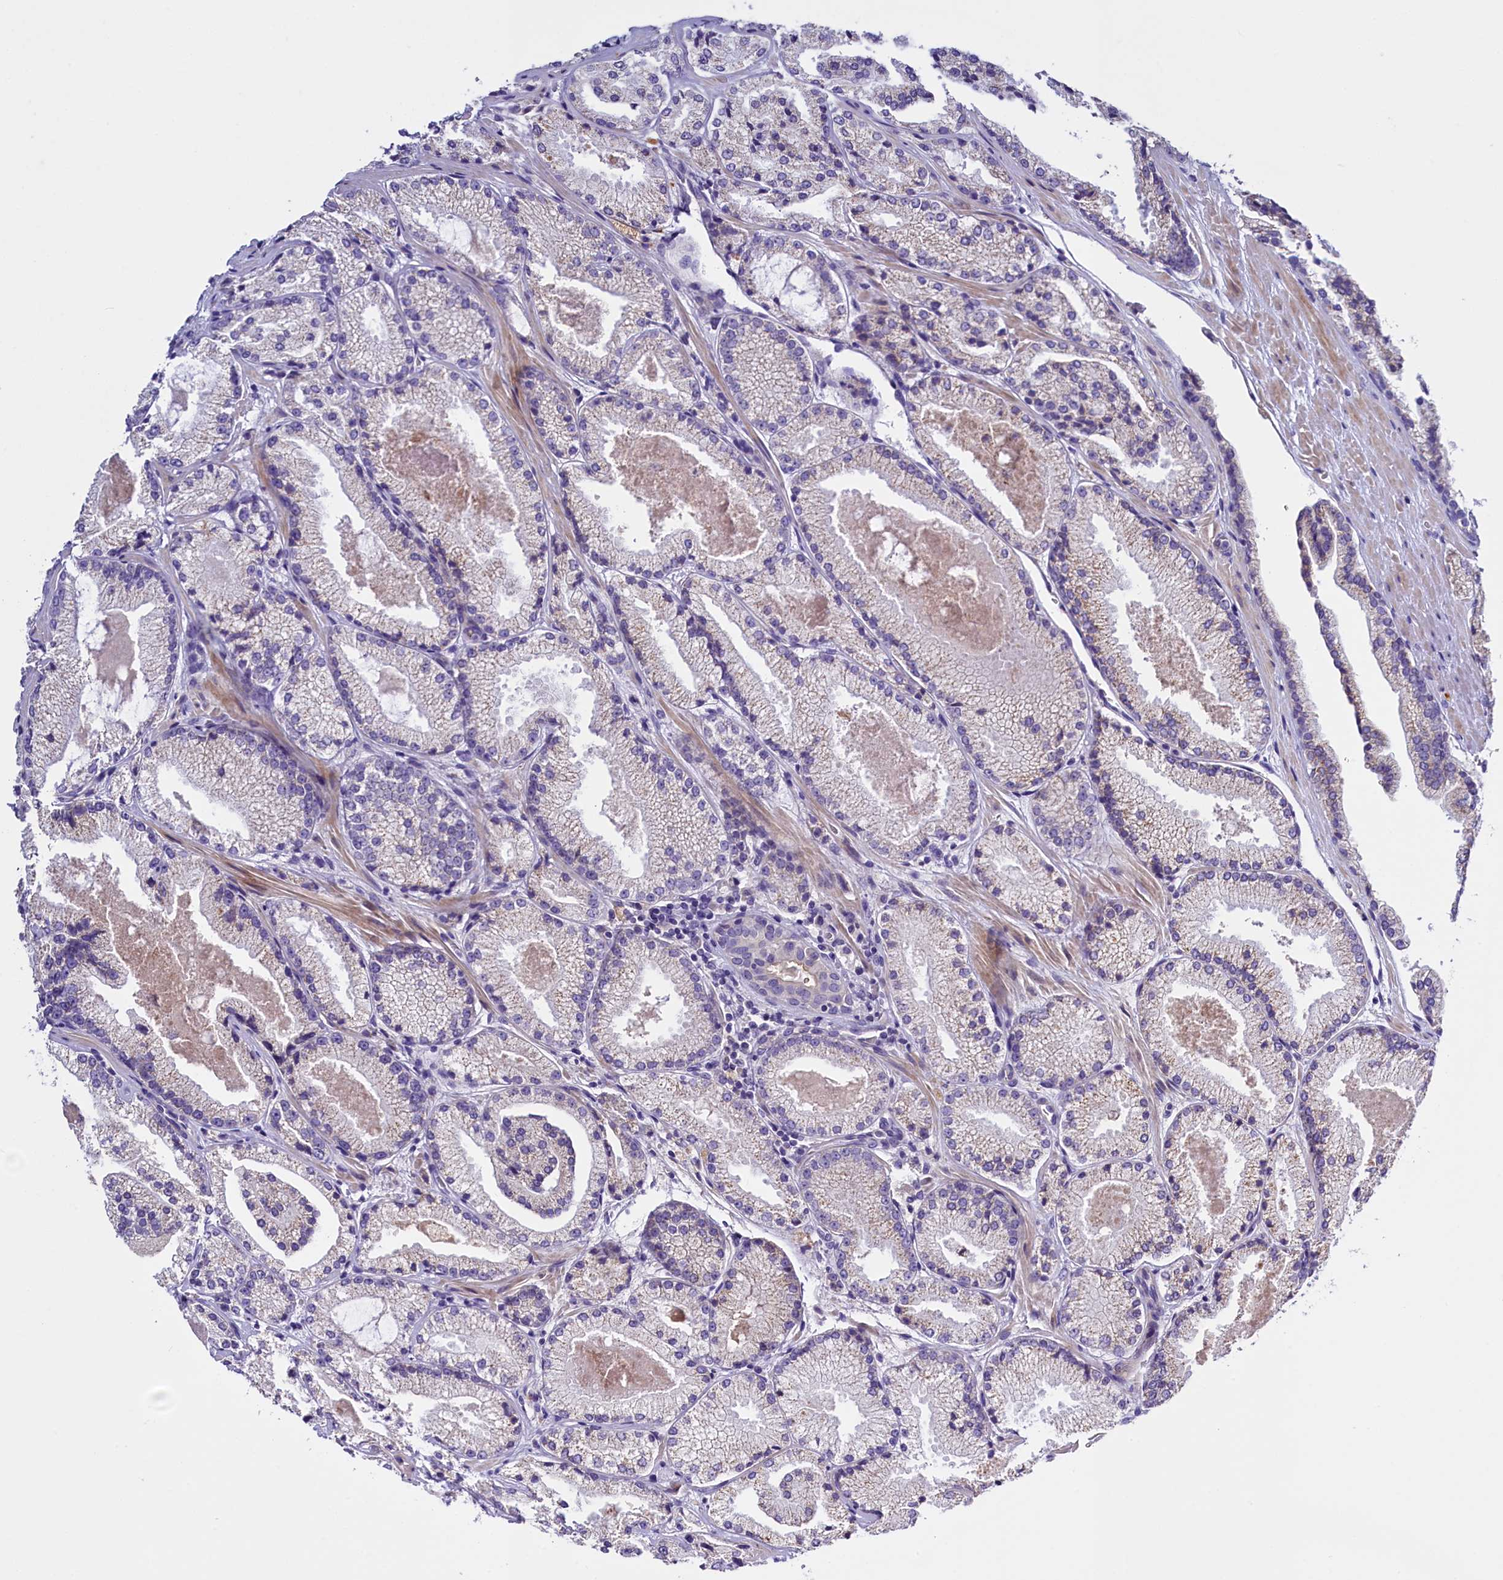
{"staining": {"intensity": "negative", "quantity": "none", "location": "none"}, "tissue": "prostate cancer", "cell_type": "Tumor cells", "image_type": "cancer", "snomed": [{"axis": "morphology", "description": "Adenocarcinoma, High grade"}, {"axis": "topography", "description": "Prostate"}], "caption": "This is a photomicrograph of IHC staining of prostate adenocarcinoma (high-grade), which shows no staining in tumor cells. (DAB (3,3'-diaminobenzidine) immunohistochemistry (IHC), high magnification).", "gene": "RTTN", "patient": {"sex": "male", "age": 73}}